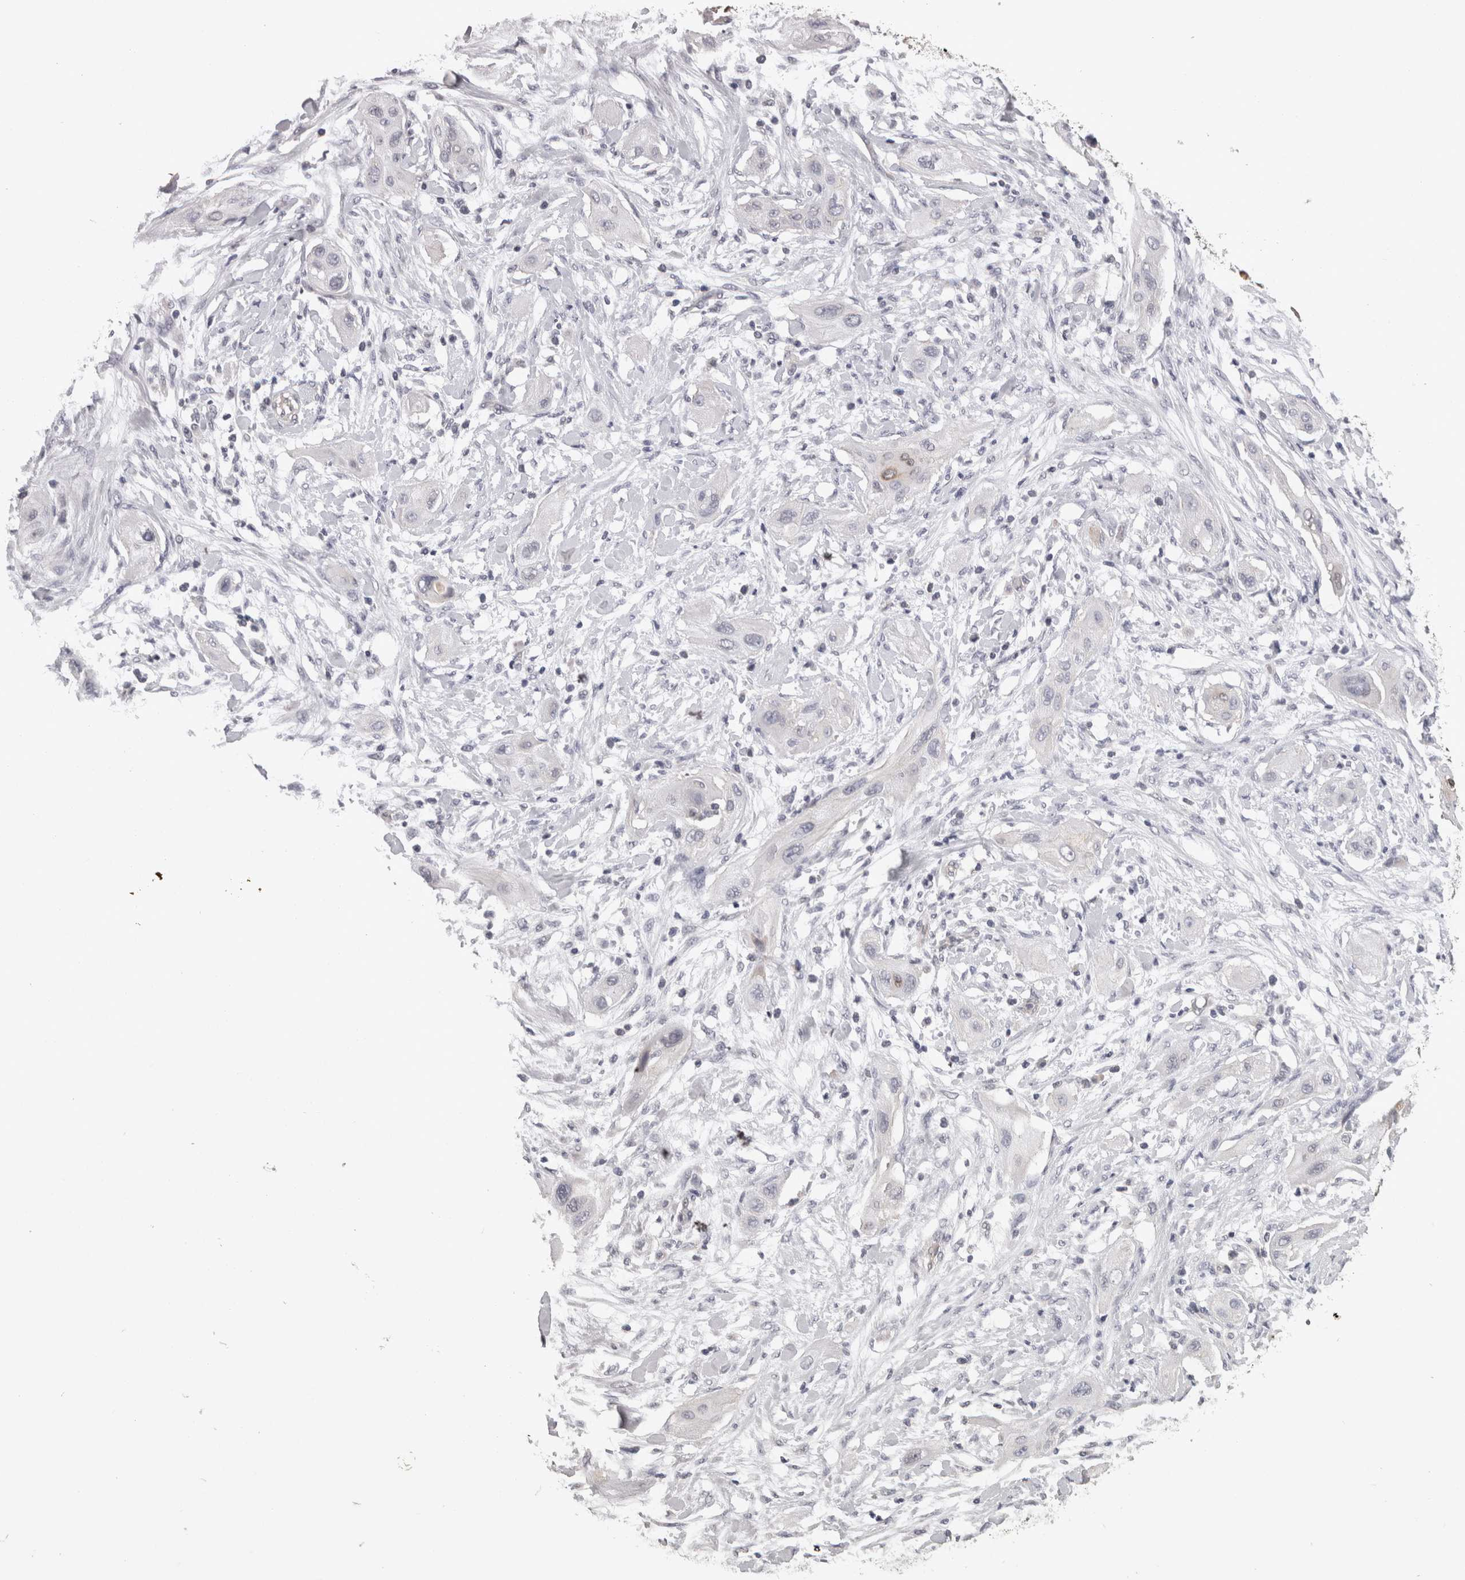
{"staining": {"intensity": "negative", "quantity": "none", "location": "none"}, "tissue": "lung cancer", "cell_type": "Tumor cells", "image_type": "cancer", "snomed": [{"axis": "morphology", "description": "Squamous cell carcinoma, NOS"}, {"axis": "topography", "description": "Lung"}], "caption": "An immunohistochemistry image of lung cancer is shown. There is no staining in tumor cells of lung cancer.", "gene": "PON3", "patient": {"sex": "female", "age": 47}}